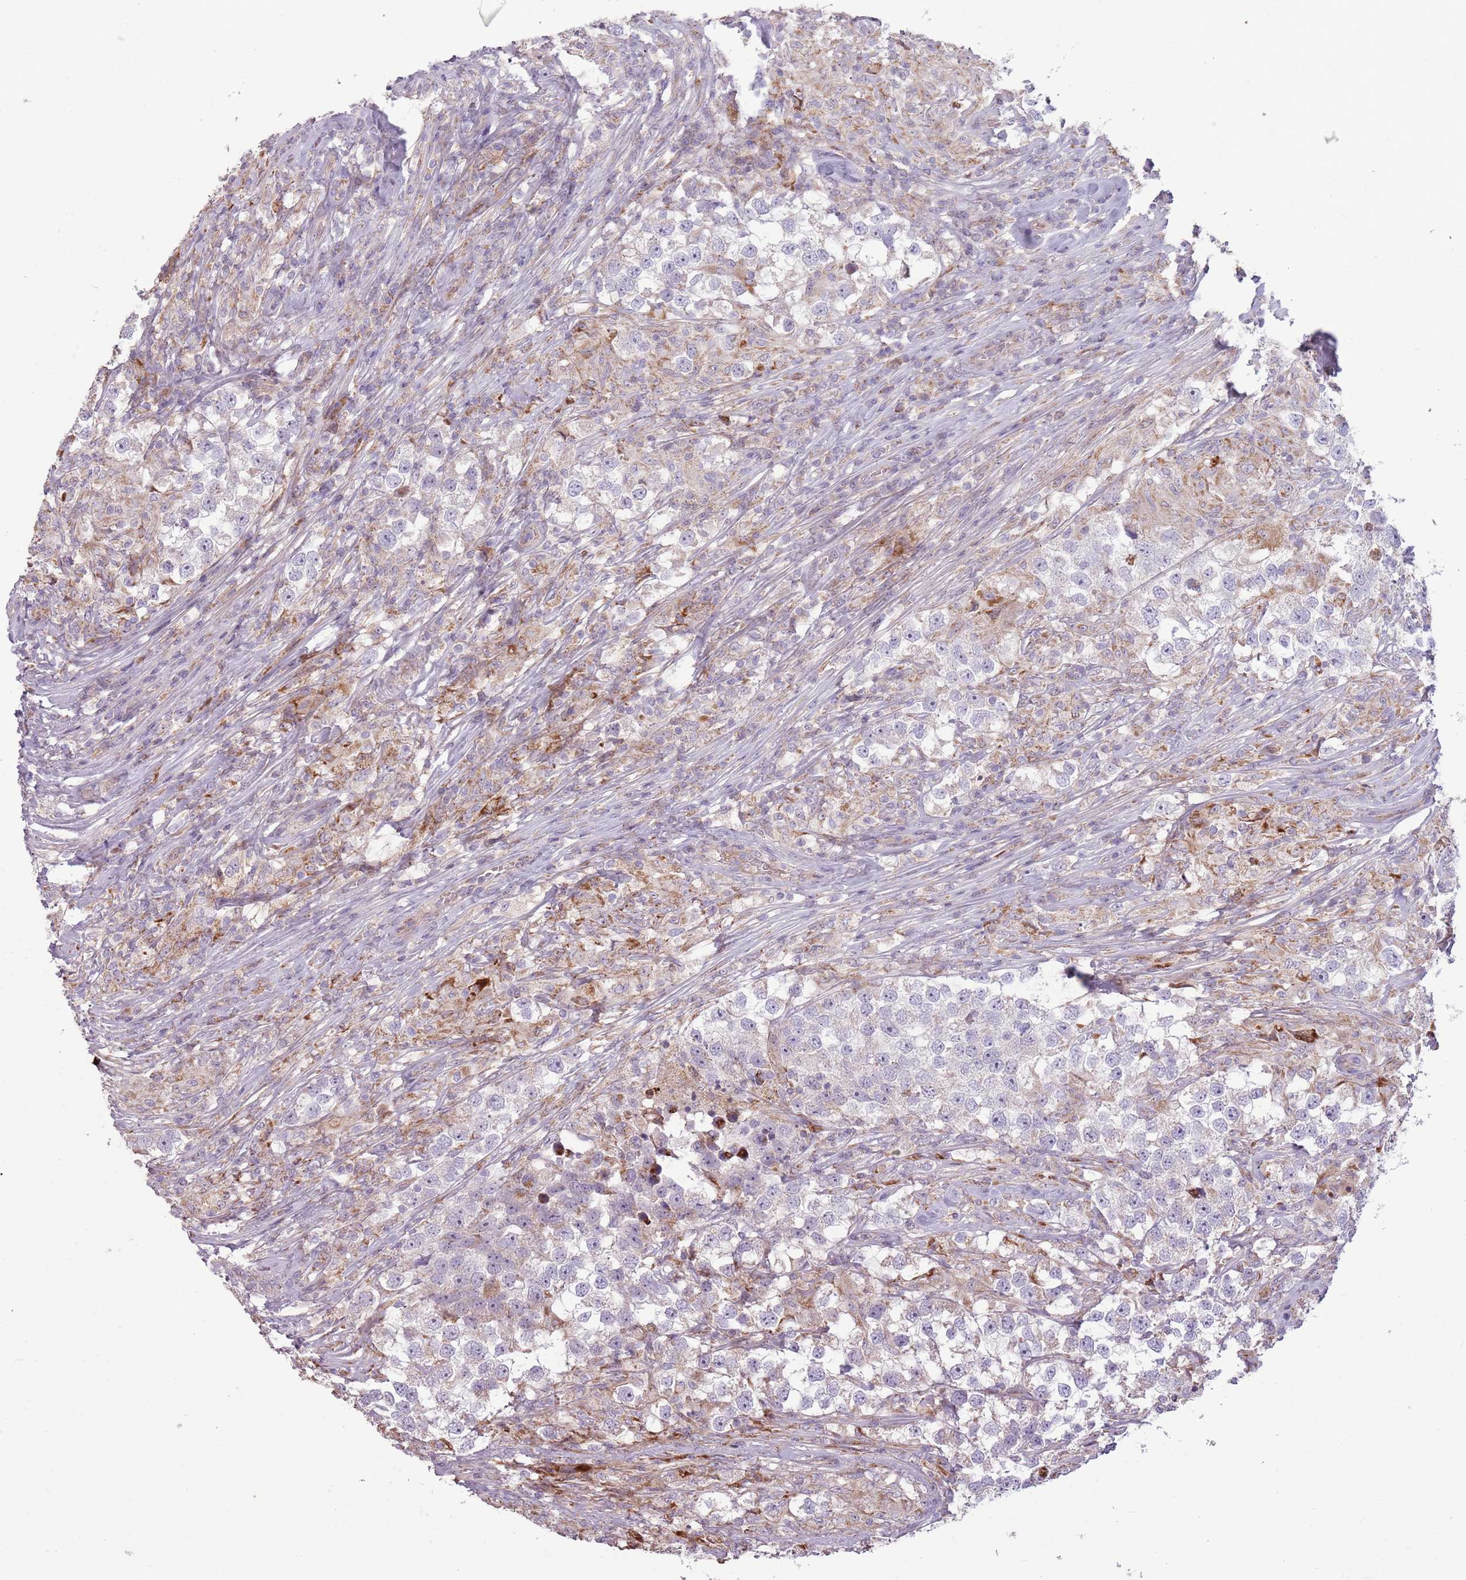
{"staining": {"intensity": "negative", "quantity": "none", "location": "none"}, "tissue": "testis cancer", "cell_type": "Tumor cells", "image_type": "cancer", "snomed": [{"axis": "morphology", "description": "Seminoma, NOS"}, {"axis": "topography", "description": "Testis"}], "caption": "Tumor cells are negative for protein expression in human testis cancer.", "gene": "ZNF530", "patient": {"sex": "male", "age": 46}}